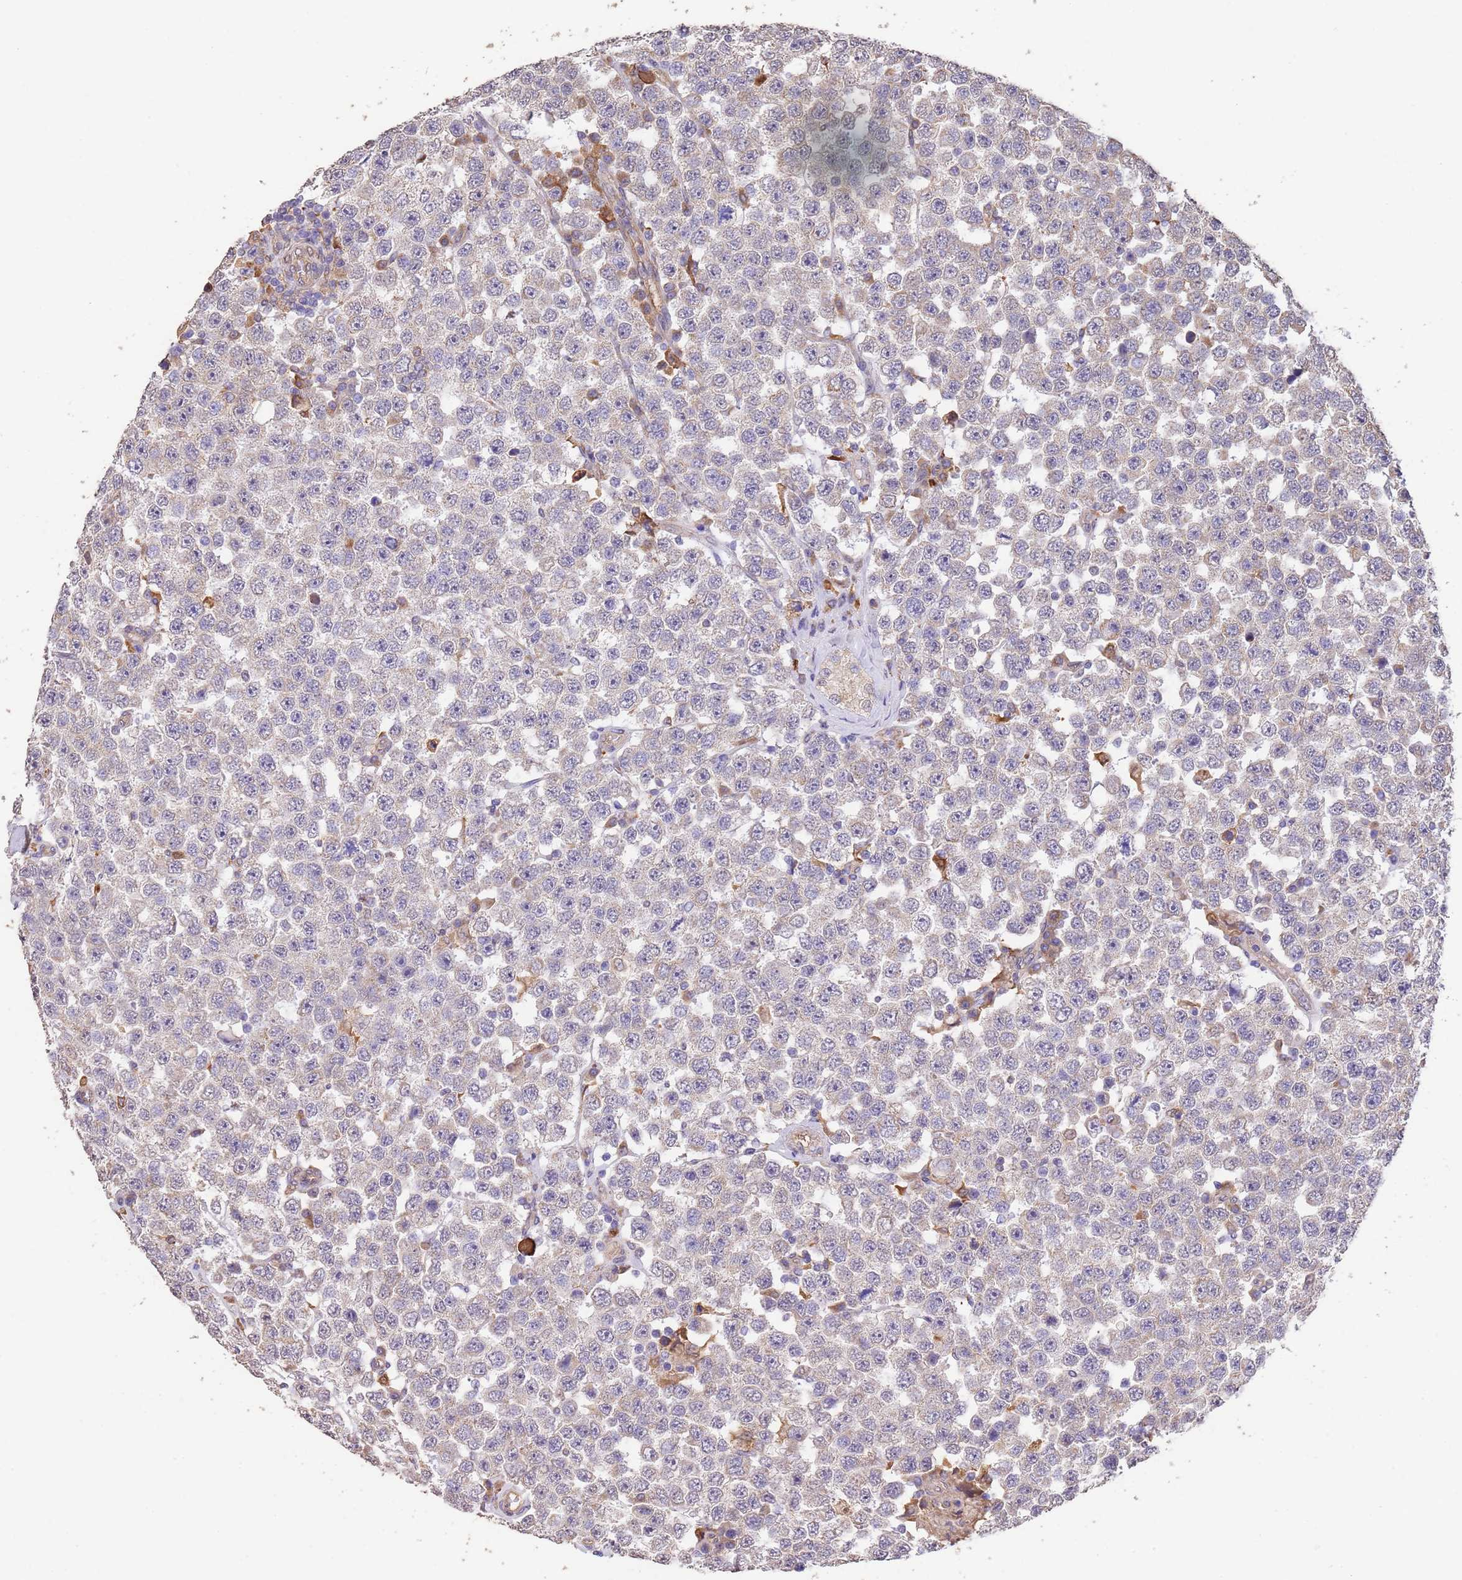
{"staining": {"intensity": "negative", "quantity": "none", "location": "none"}, "tissue": "testis cancer", "cell_type": "Tumor cells", "image_type": "cancer", "snomed": [{"axis": "morphology", "description": "Seminoma, NOS"}, {"axis": "topography", "description": "Testis"}], "caption": "Immunohistochemical staining of testis cancer demonstrates no significant staining in tumor cells.", "gene": "NPHP1", "patient": {"sex": "male", "age": 28}}